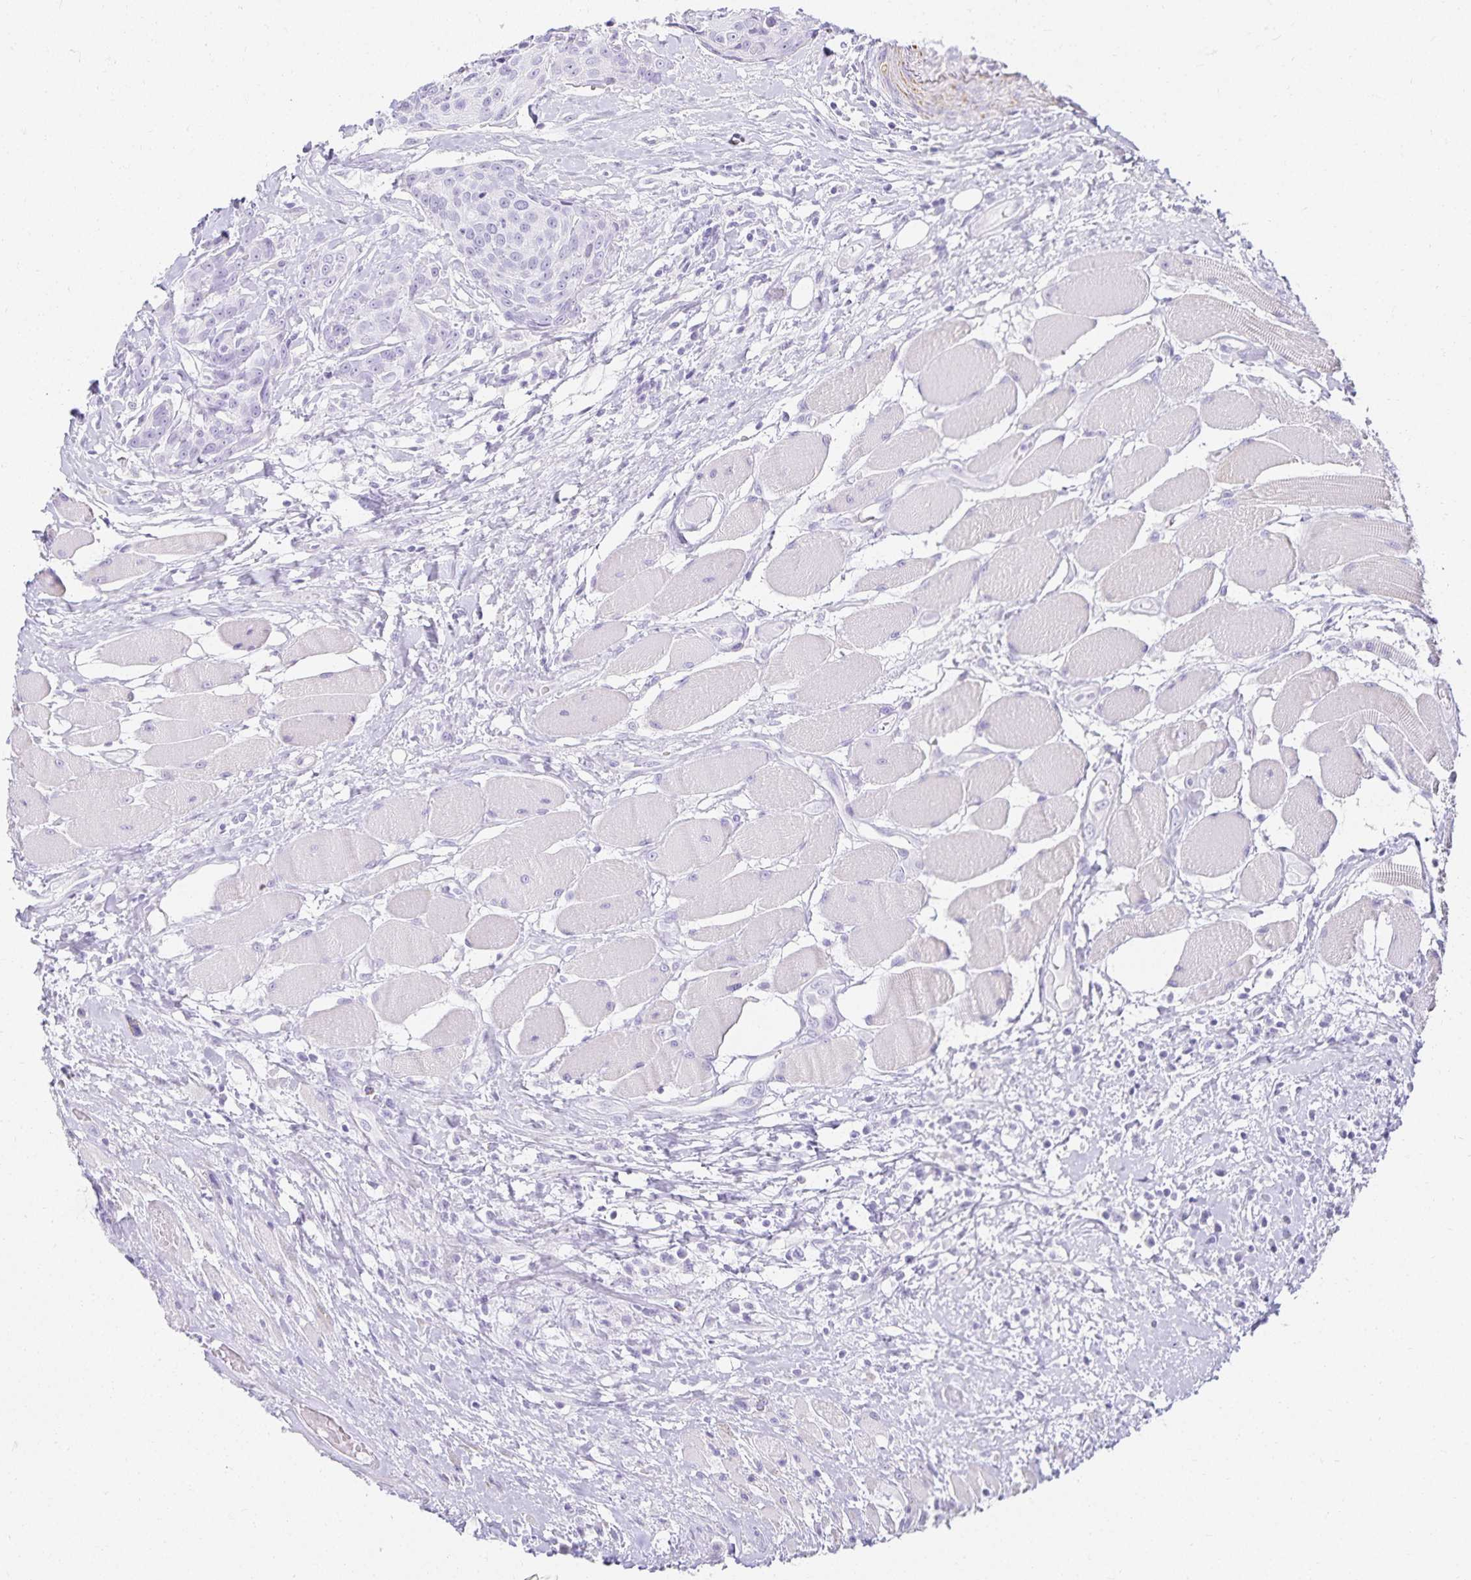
{"staining": {"intensity": "negative", "quantity": "none", "location": "none"}, "tissue": "head and neck cancer", "cell_type": "Tumor cells", "image_type": "cancer", "snomed": [{"axis": "morphology", "description": "Squamous cell carcinoma, NOS"}, {"axis": "topography", "description": "Oral tissue"}, {"axis": "topography", "description": "Head-Neck"}], "caption": "Protein analysis of squamous cell carcinoma (head and neck) demonstrates no significant staining in tumor cells. (Stains: DAB immunohistochemistry with hematoxylin counter stain, Microscopy: brightfield microscopy at high magnification).", "gene": "GP2", "patient": {"sex": "male", "age": 64}}